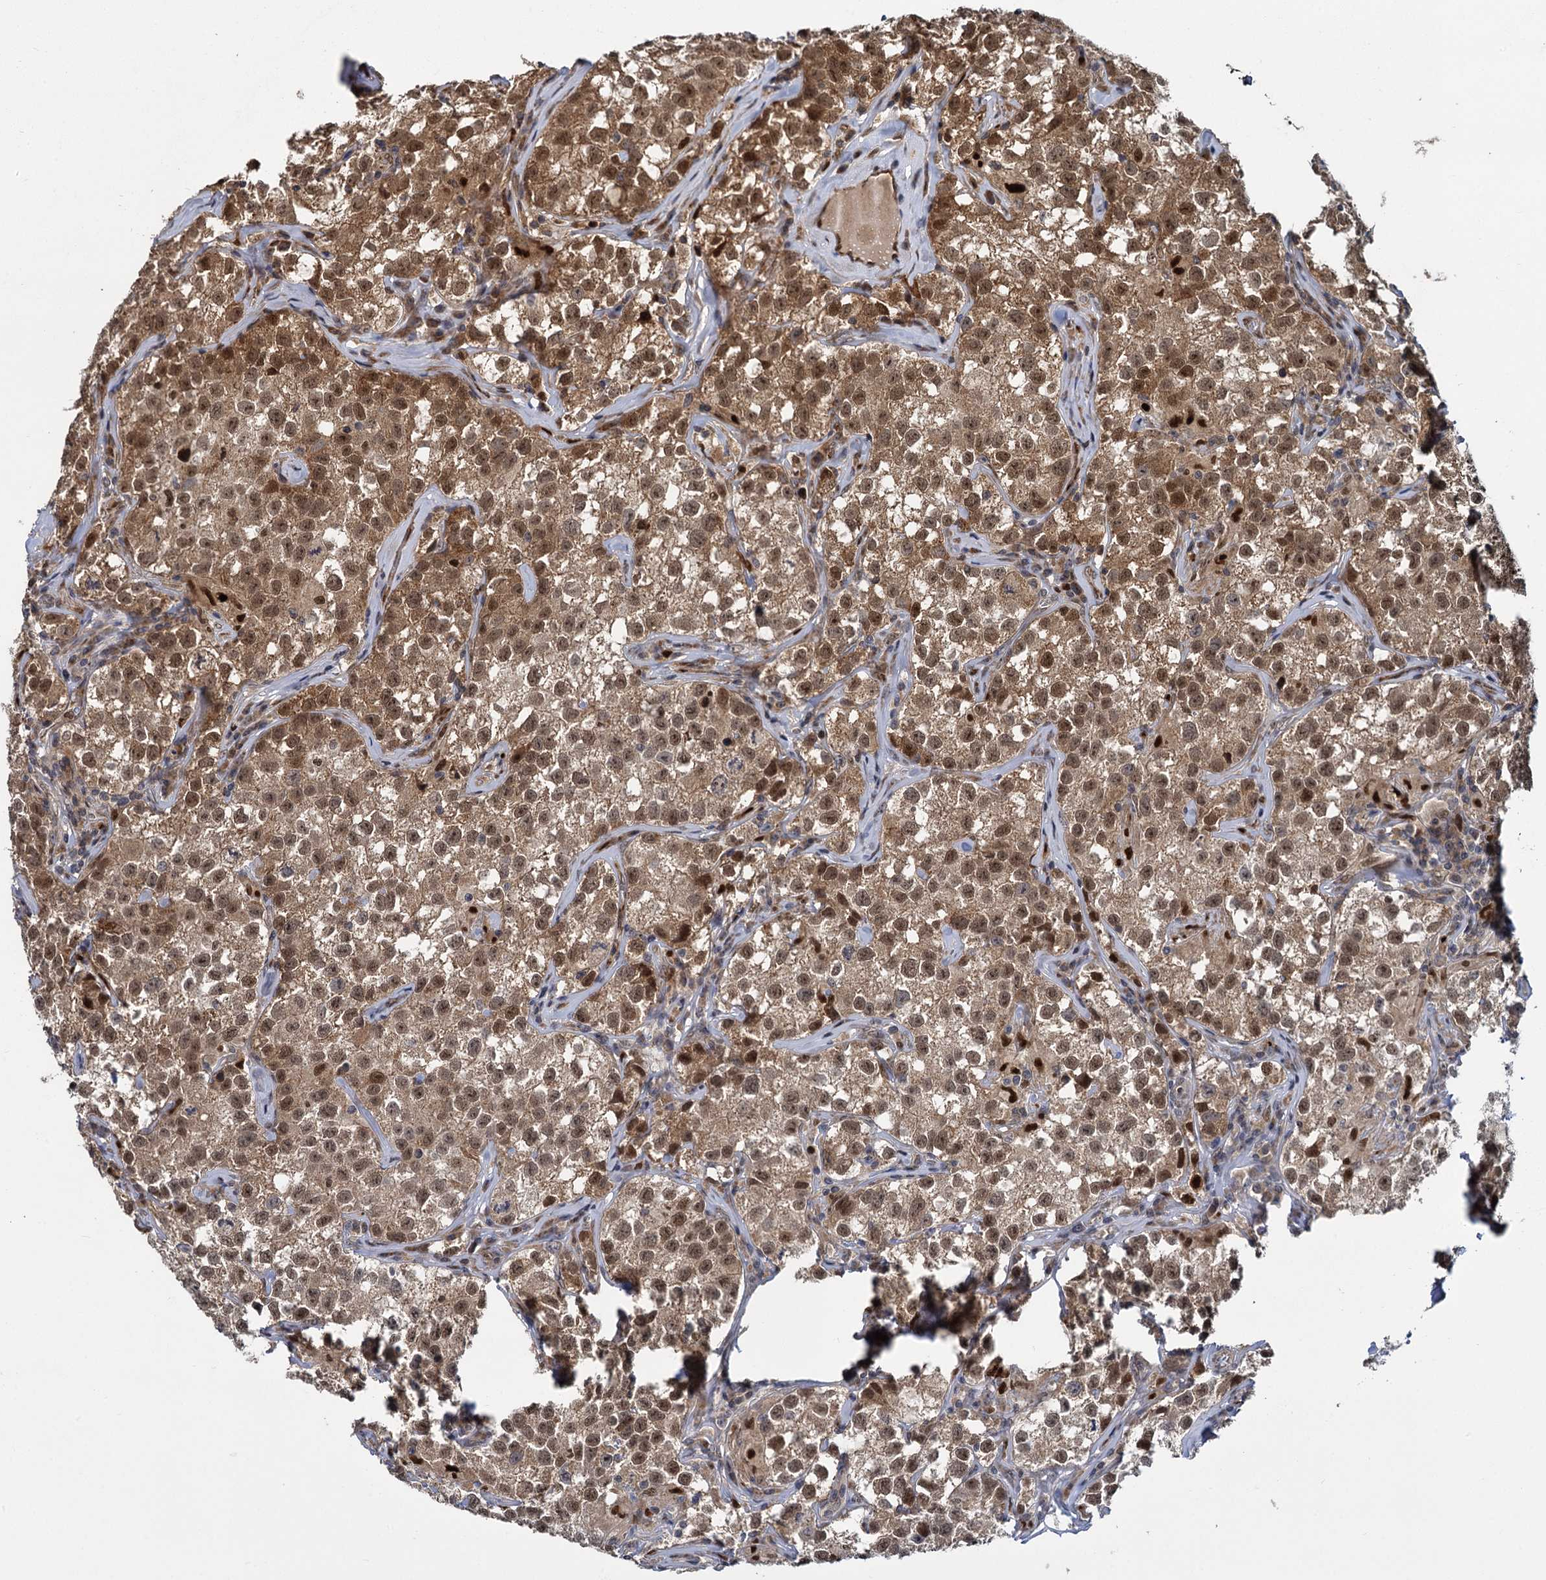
{"staining": {"intensity": "moderate", "quantity": ">75%", "location": "cytoplasmic/membranous,nuclear"}, "tissue": "testis cancer", "cell_type": "Tumor cells", "image_type": "cancer", "snomed": [{"axis": "morphology", "description": "Seminoma, NOS"}, {"axis": "morphology", "description": "Carcinoma, Embryonal, NOS"}, {"axis": "topography", "description": "Testis"}], "caption": "An image of human seminoma (testis) stained for a protein exhibits moderate cytoplasmic/membranous and nuclear brown staining in tumor cells.", "gene": "GAL3ST4", "patient": {"sex": "male", "age": 43}}